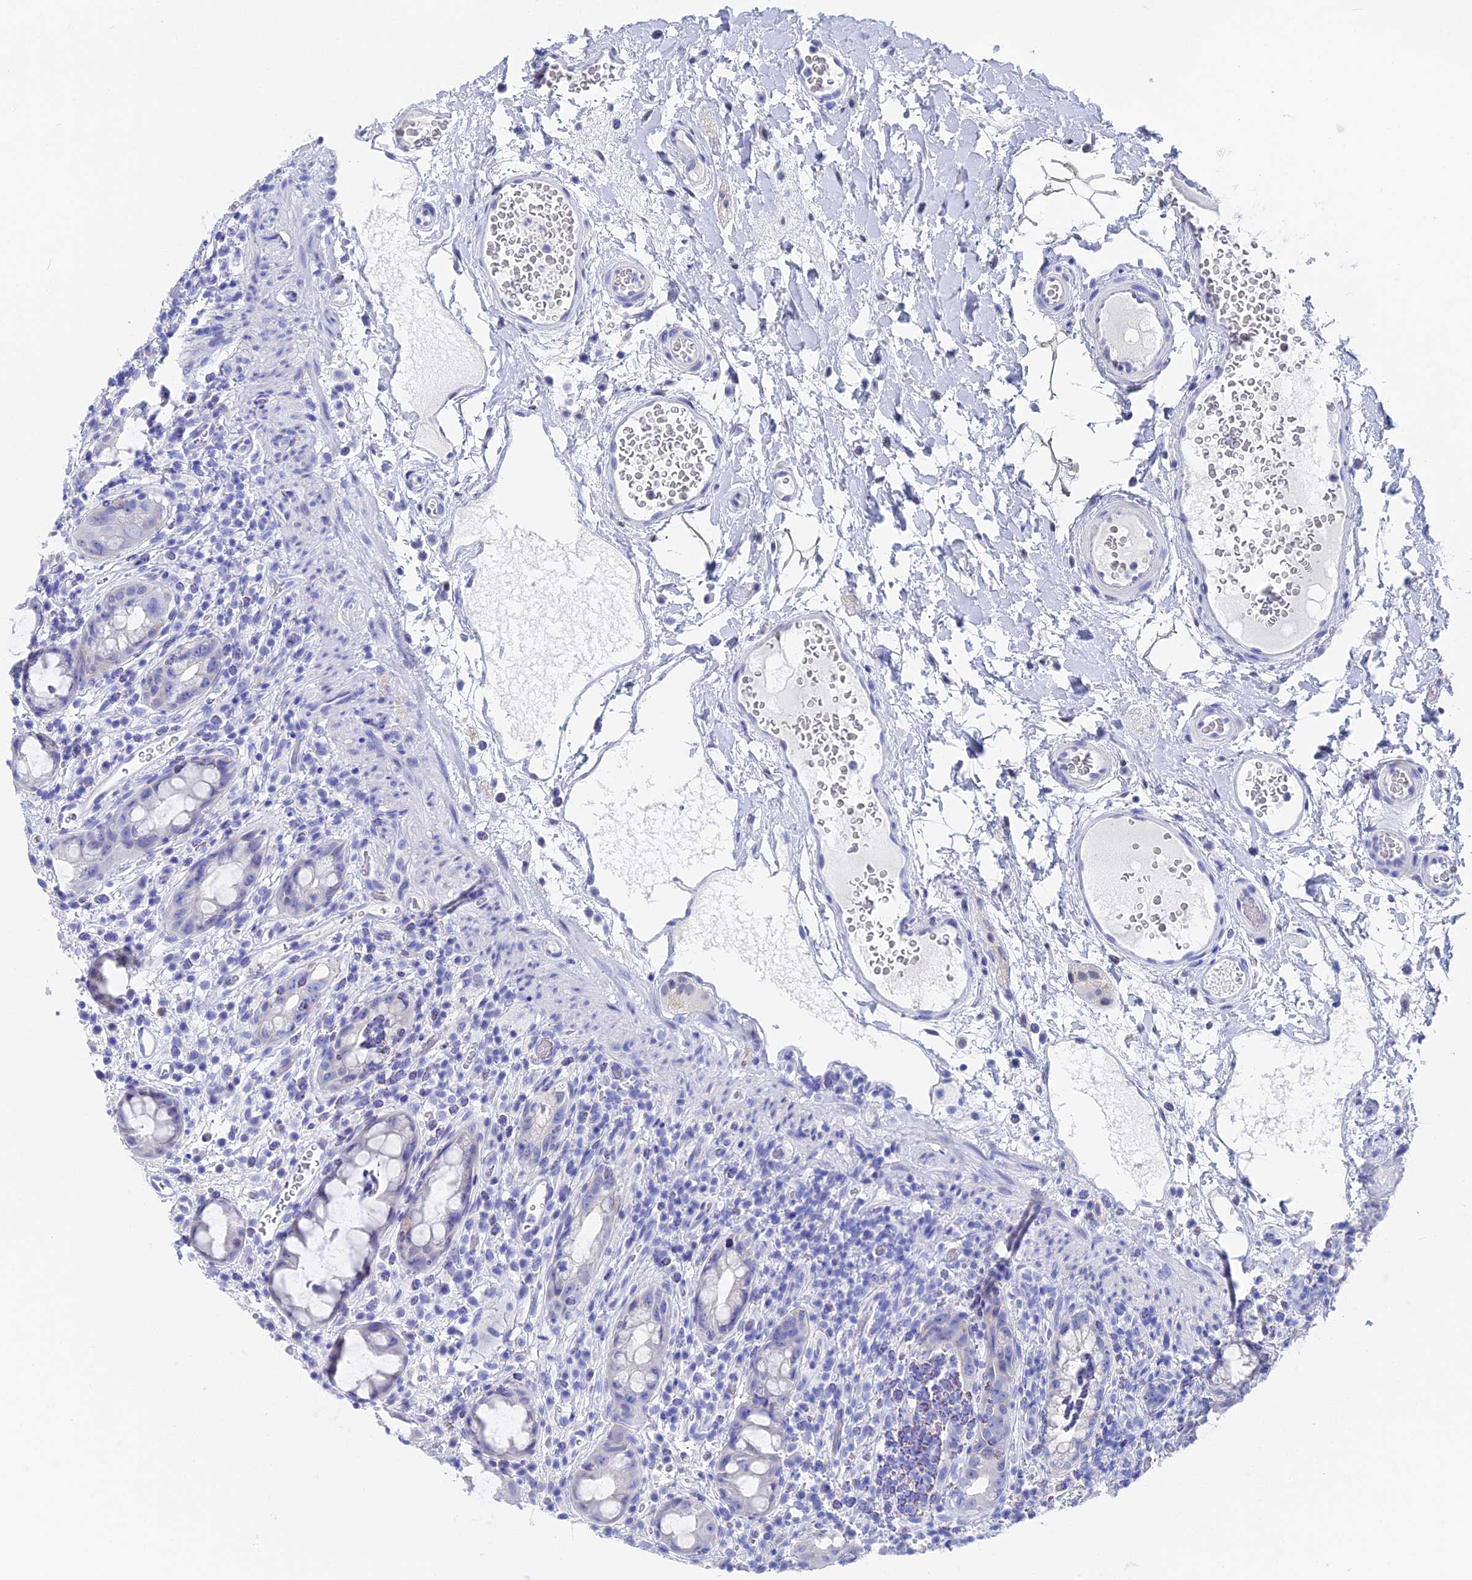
{"staining": {"intensity": "negative", "quantity": "none", "location": "none"}, "tissue": "rectum", "cell_type": "Glandular cells", "image_type": "normal", "snomed": [{"axis": "morphology", "description": "Normal tissue, NOS"}, {"axis": "topography", "description": "Rectum"}], "caption": "Rectum stained for a protein using immunohistochemistry displays no positivity glandular cells.", "gene": "VPS33B", "patient": {"sex": "female", "age": 57}}